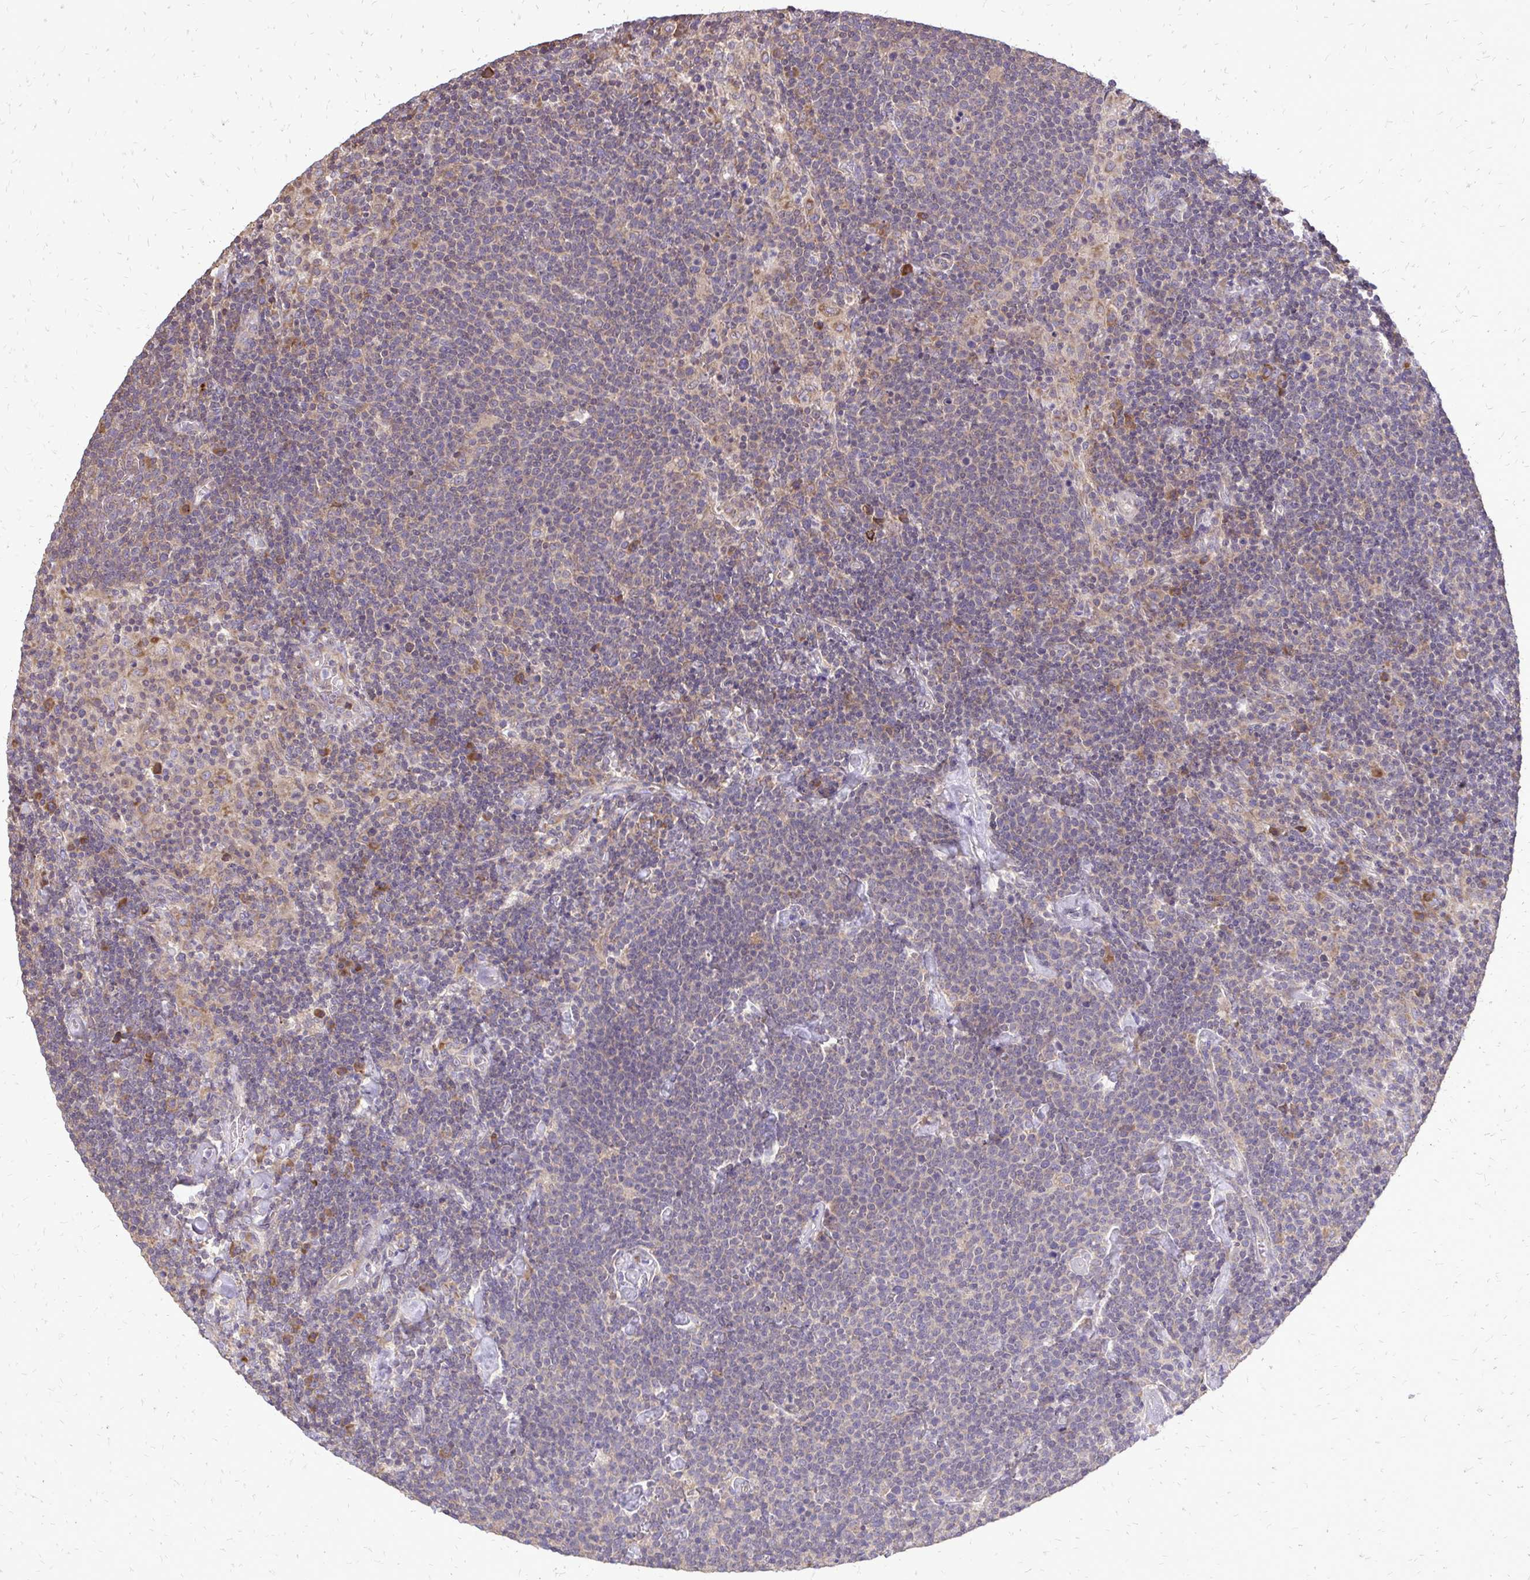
{"staining": {"intensity": "negative", "quantity": "none", "location": "none"}, "tissue": "lymphoma", "cell_type": "Tumor cells", "image_type": "cancer", "snomed": [{"axis": "morphology", "description": "Malignant lymphoma, non-Hodgkin's type, High grade"}, {"axis": "topography", "description": "Lymph node"}], "caption": "Malignant lymphoma, non-Hodgkin's type (high-grade) was stained to show a protein in brown. There is no significant expression in tumor cells.", "gene": "RPS3", "patient": {"sex": "male", "age": 61}}